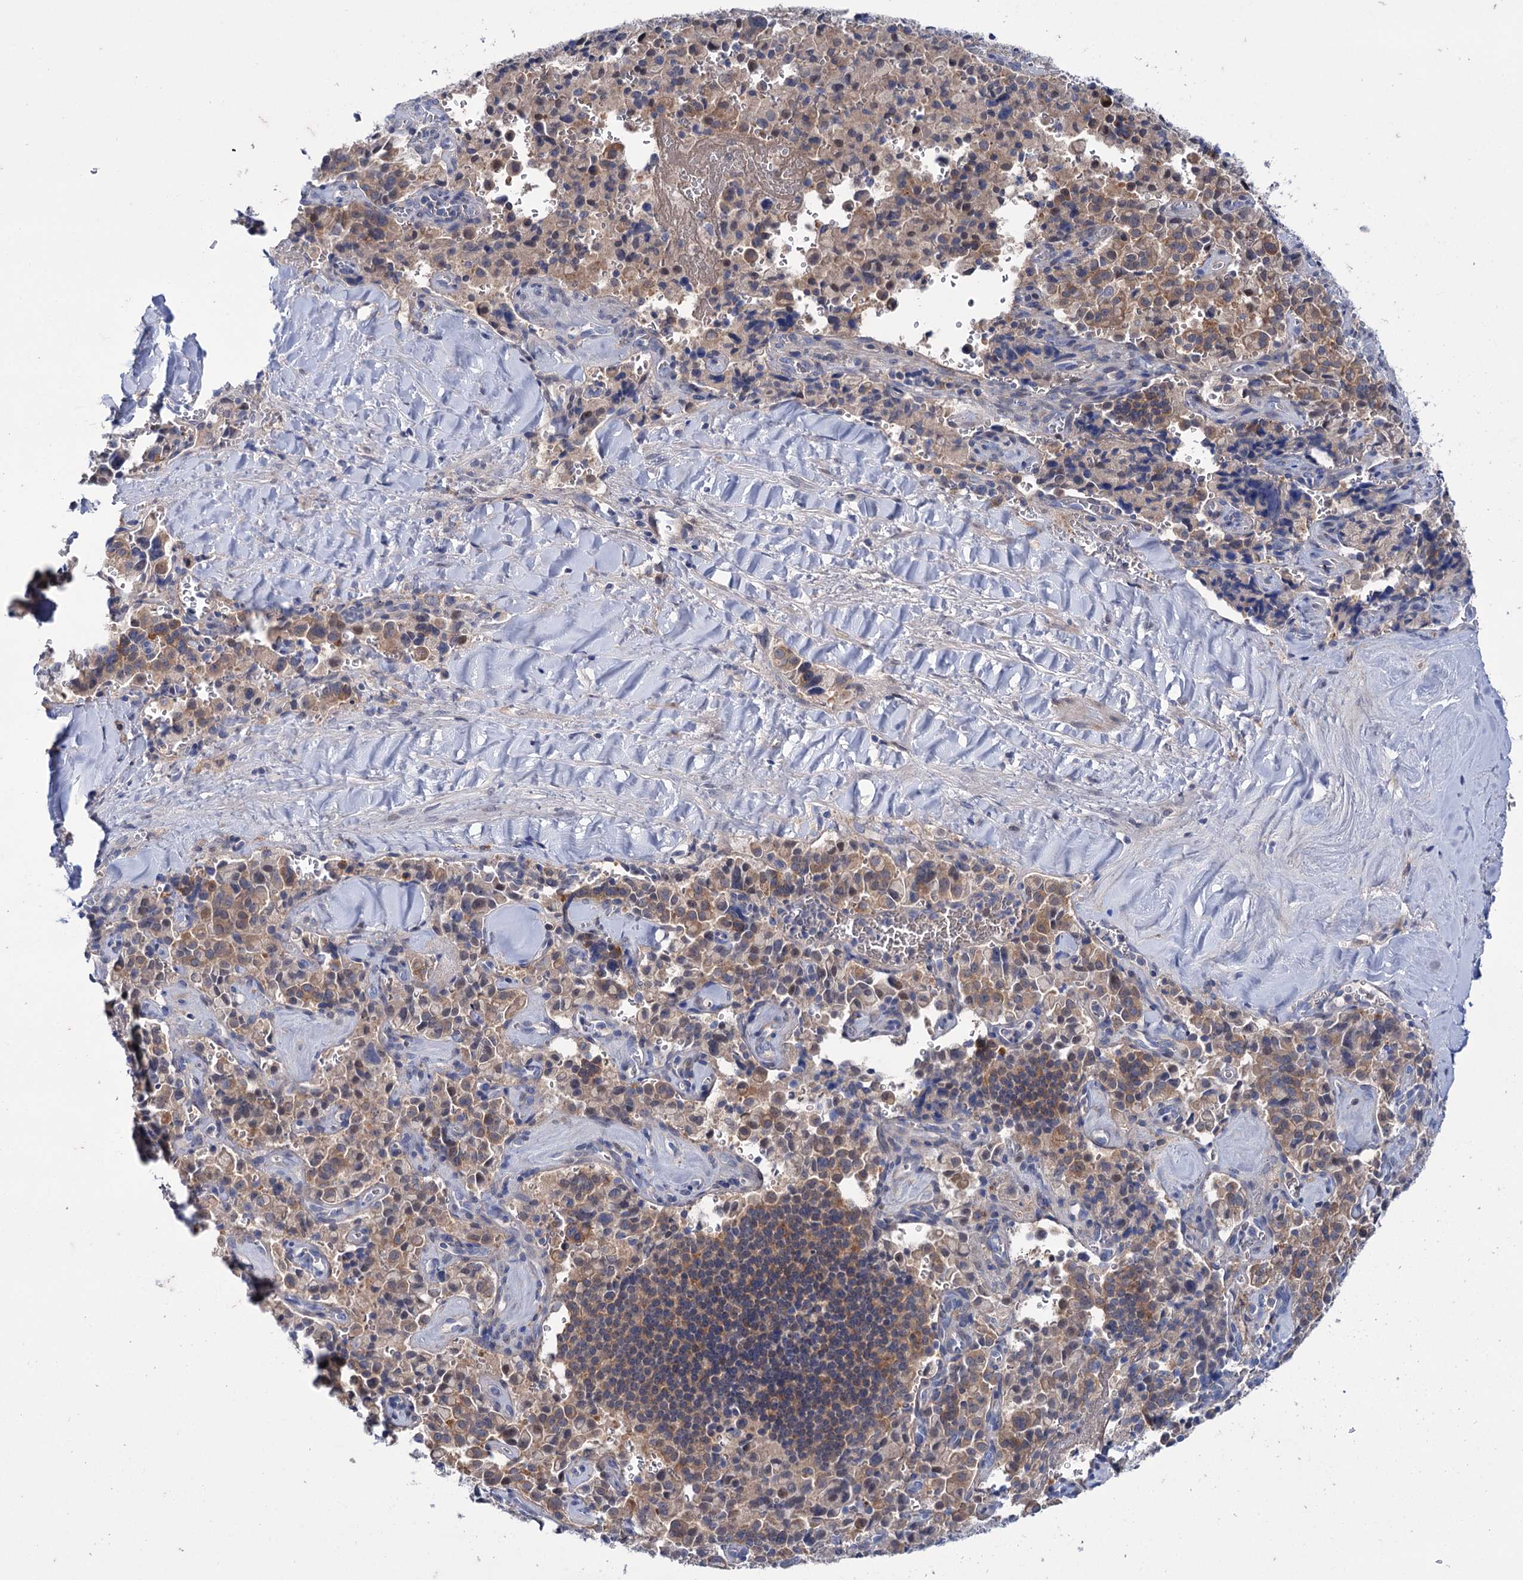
{"staining": {"intensity": "weak", "quantity": ">75%", "location": "cytoplasmic/membranous"}, "tissue": "pancreatic cancer", "cell_type": "Tumor cells", "image_type": "cancer", "snomed": [{"axis": "morphology", "description": "Adenocarcinoma, NOS"}, {"axis": "topography", "description": "Pancreas"}], "caption": "Protein staining of pancreatic cancer (adenocarcinoma) tissue demonstrates weak cytoplasmic/membranous staining in approximately >75% of tumor cells. (Brightfield microscopy of DAB IHC at high magnification).", "gene": "MID1IP1", "patient": {"sex": "male", "age": 65}}